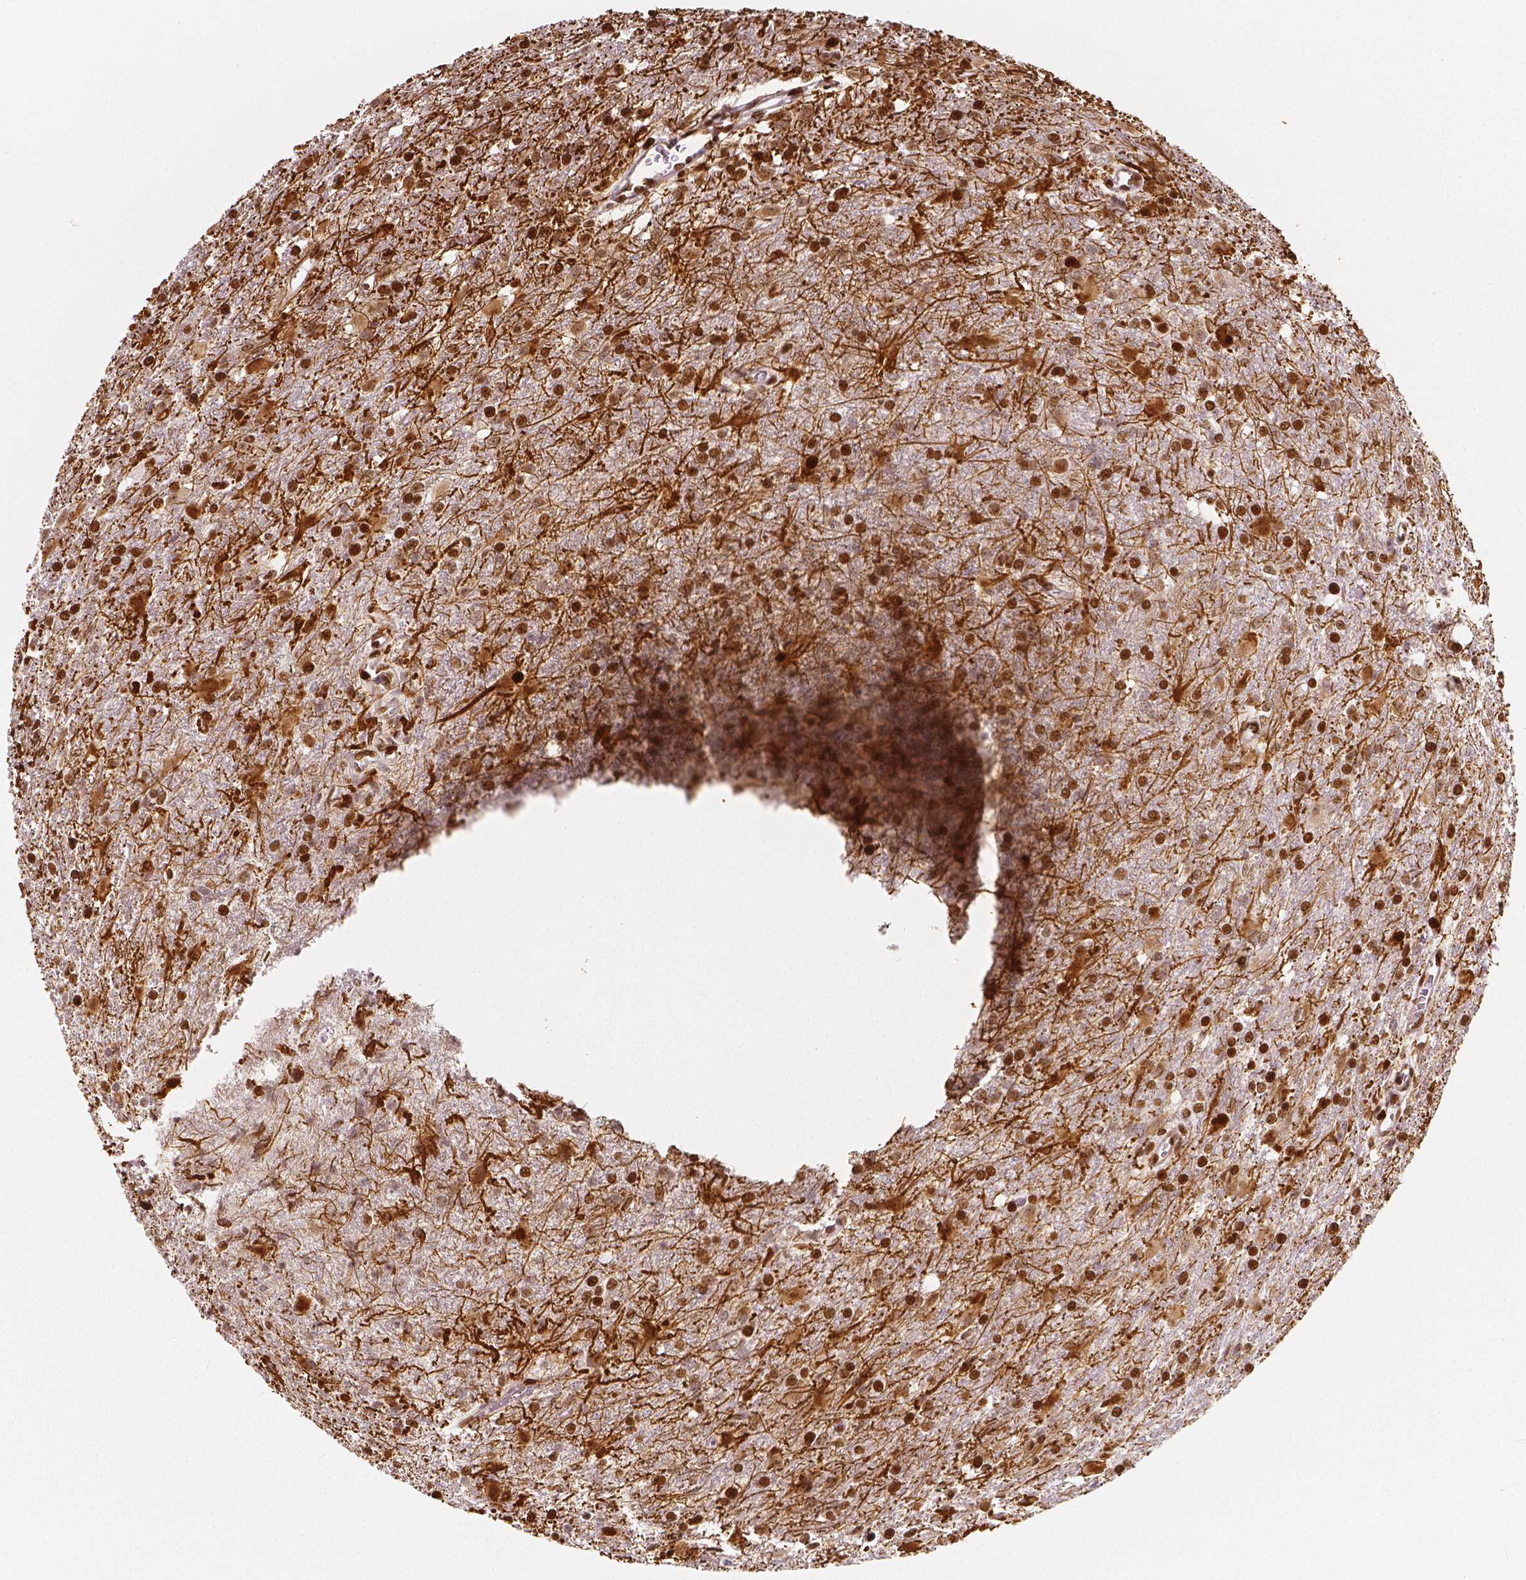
{"staining": {"intensity": "strong", "quantity": ">75%", "location": "nuclear"}, "tissue": "glioma", "cell_type": "Tumor cells", "image_type": "cancer", "snomed": [{"axis": "morphology", "description": "Glioma, malignant, High grade"}, {"axis": "topography", "description": "Brain"}], "caption": "About >75% of tumor cells in high-grade glioma (malignant) show strong nuclear protein staining as visualized by brown immunohistochemical staining.", "gene": "NUCKS1", "patient": {"sex": "male", "age": 68}}